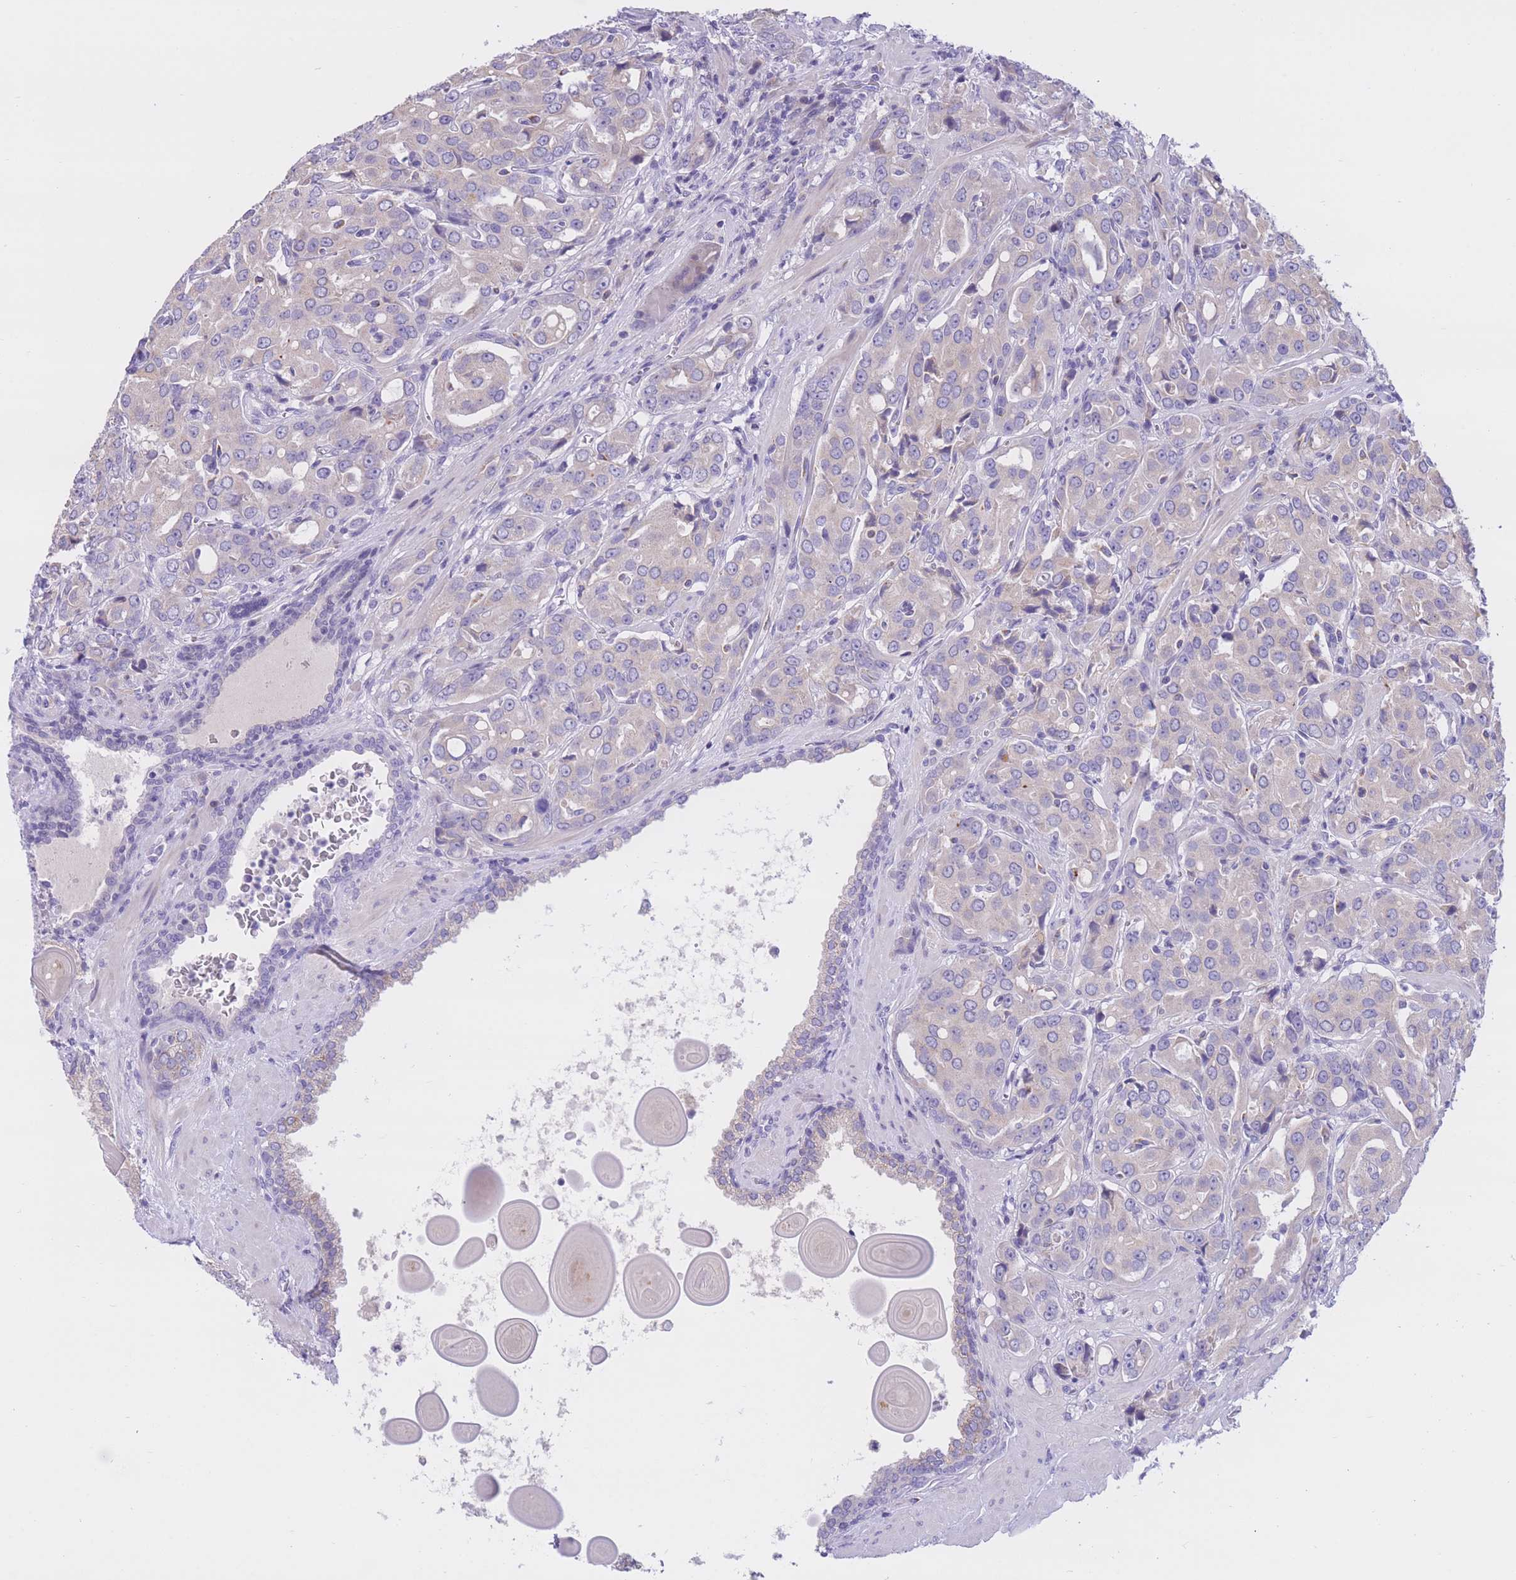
{"staining": {"intensity": "negative", "quantity": "none", "location": "none"}, "tissue": "prostate cancer", "cell_type": "Tumor cells", "image_type": "cancer", "snomed": [{"axis": "morphology", "description": "Adenocarcinoma, High grade"}, {"axis": "topography", "description": "Prostate"}], "caption": "An image of prostate cancer stained for a protein displays no brown staining in tumor cells. (Stains: DAB immunohistochemistry with hematoxylin counter stain, Microscopy: brightfield microscopy at high magnification).", "gene": "RPL39L", "patient": {"sex": "male", "age": 68}}